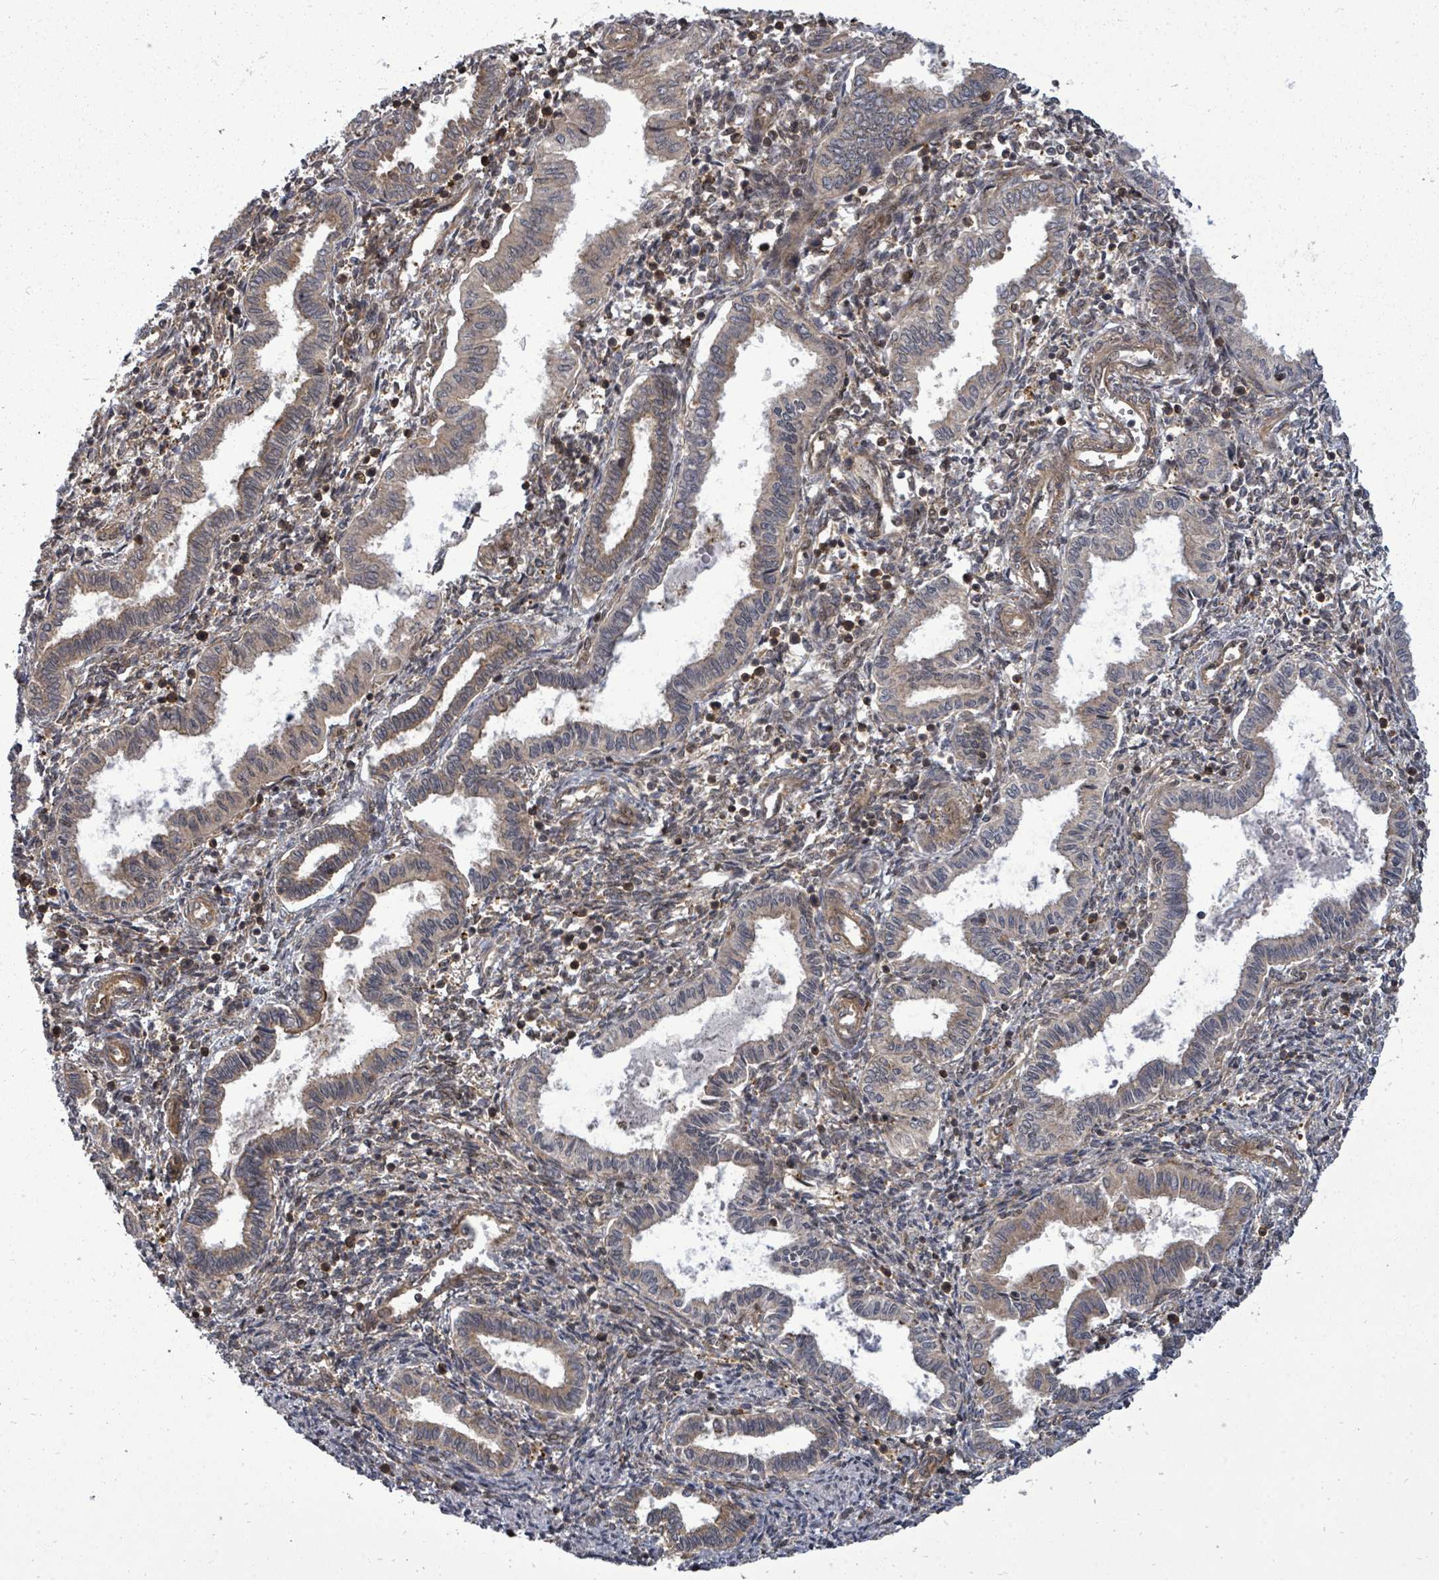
{"staining": {"intensity": "moderate", "quantity": "25%-75%", "location": "cytoplasmic/membranous"}, "tissue": "endometrium", "cell_type": "Cells in endometrial stroma", "image_type": "normal", "snomed": [{"axis": "morphology", "description": "Normal tissue, NOS"}, {"axis": "topography", "description": "Endometrium"}], "caption": "Protein expression analysis of normal endometrium demonstrates moderate cytoplasmic/membranous positivity in approximately 25%-75% of cells in endometrial stroma.", "gene": "EIF3CL", "patient": {"sex": "female", "age": 37}}